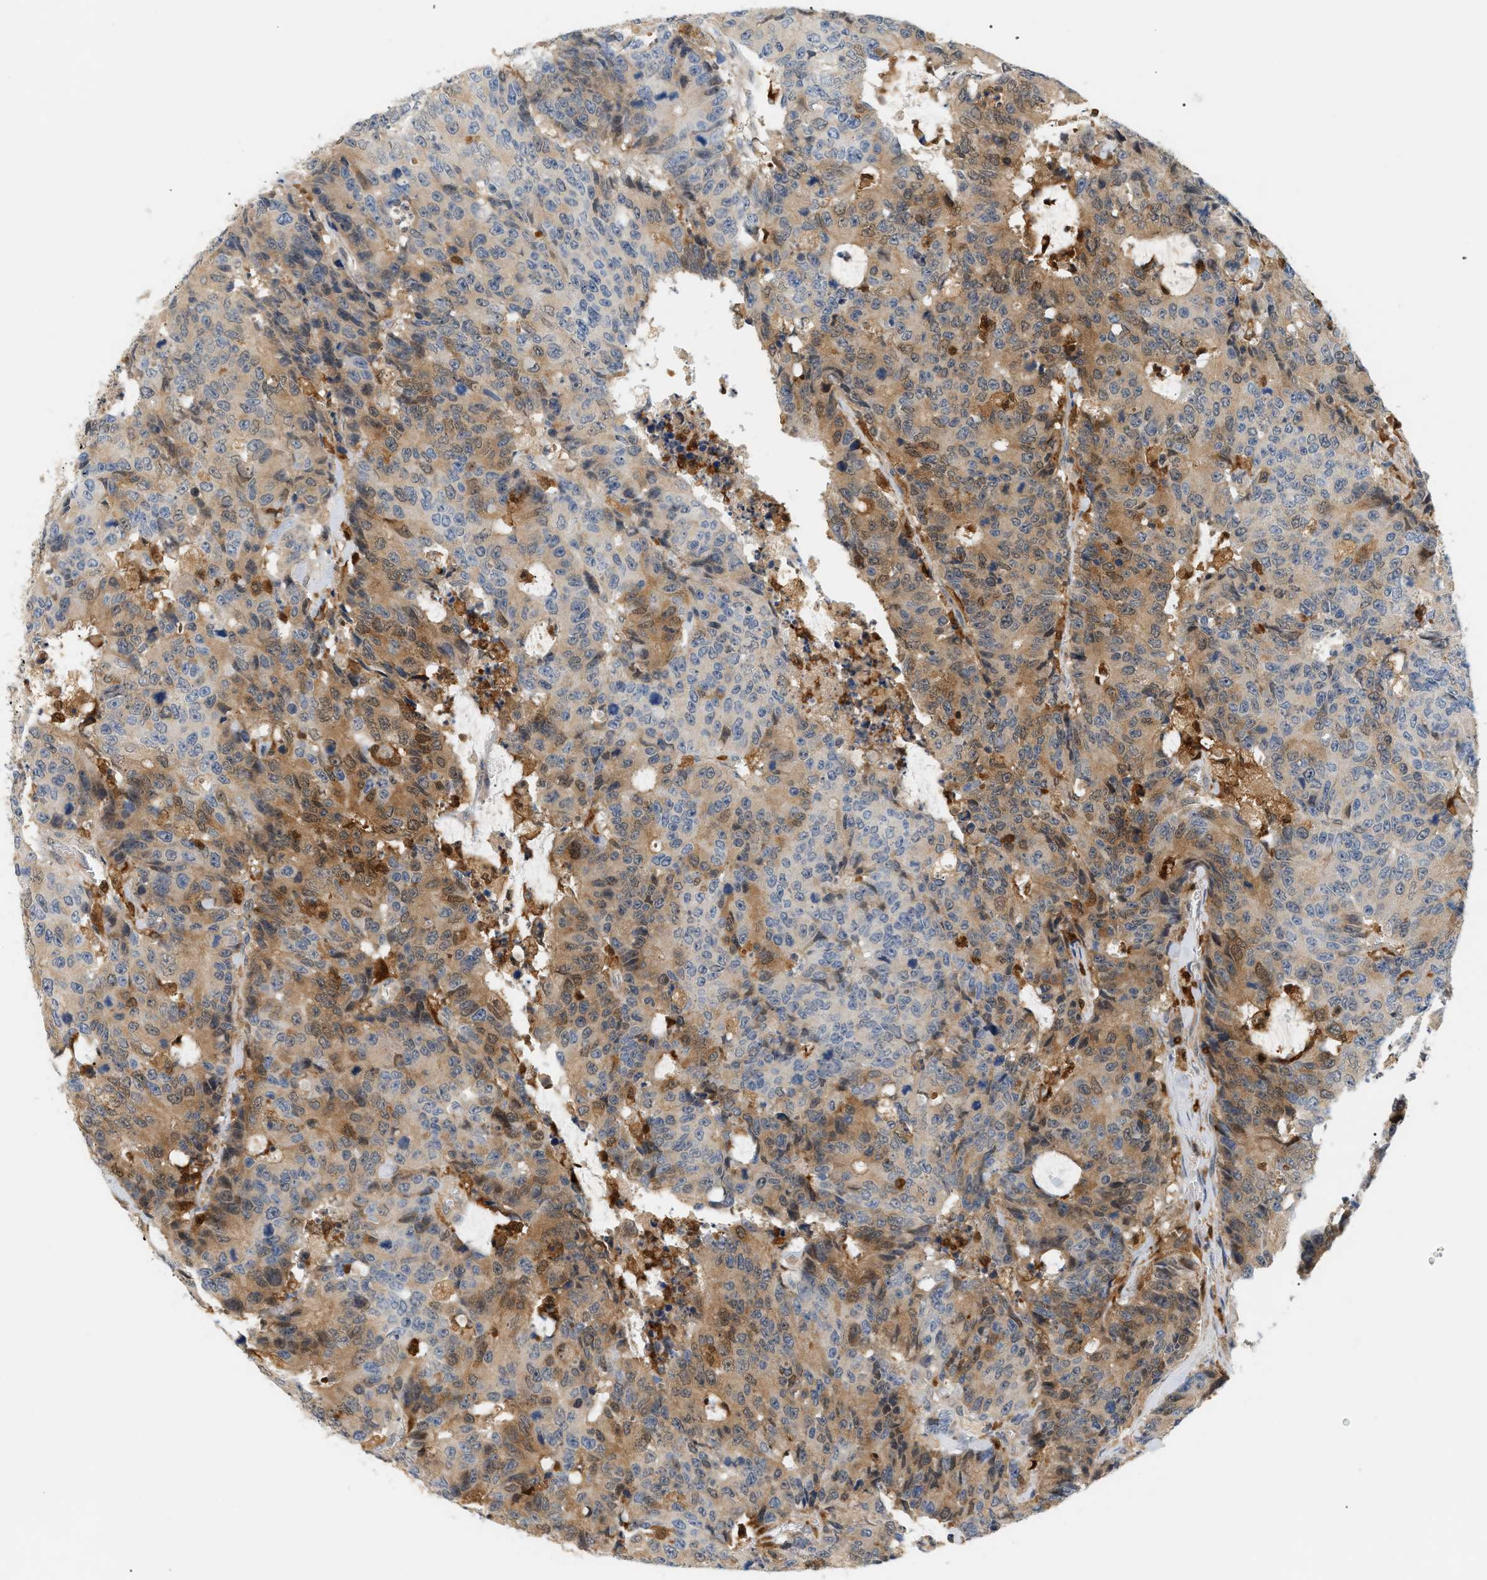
{"staining": {"intensity": "moderate", "quantity": "25%-75%", "location": "cytoplasmic/membranous"}, "tissue": "colorectal cancer", "cell_type": "Tumor cells", "image_type": "cancer", "snomed": [{"axis": "morphology", "description": "Adenocarcinoma, NOS"}, {"axis": "topography", "description": "Colon"}], "caption": "IHC image of neoplastic tissue: colorectal cancer (adenocarcinoma) stained using immunohistochemistry exhibits medium levels of moderate protein expression localized specifically in the cytoplasmic/membranous of tumor cells, appearing as a cytoplasmic/membranous brown color.", "gene": "PYCARD", "patient": {"sex": "female", "age": 86}}